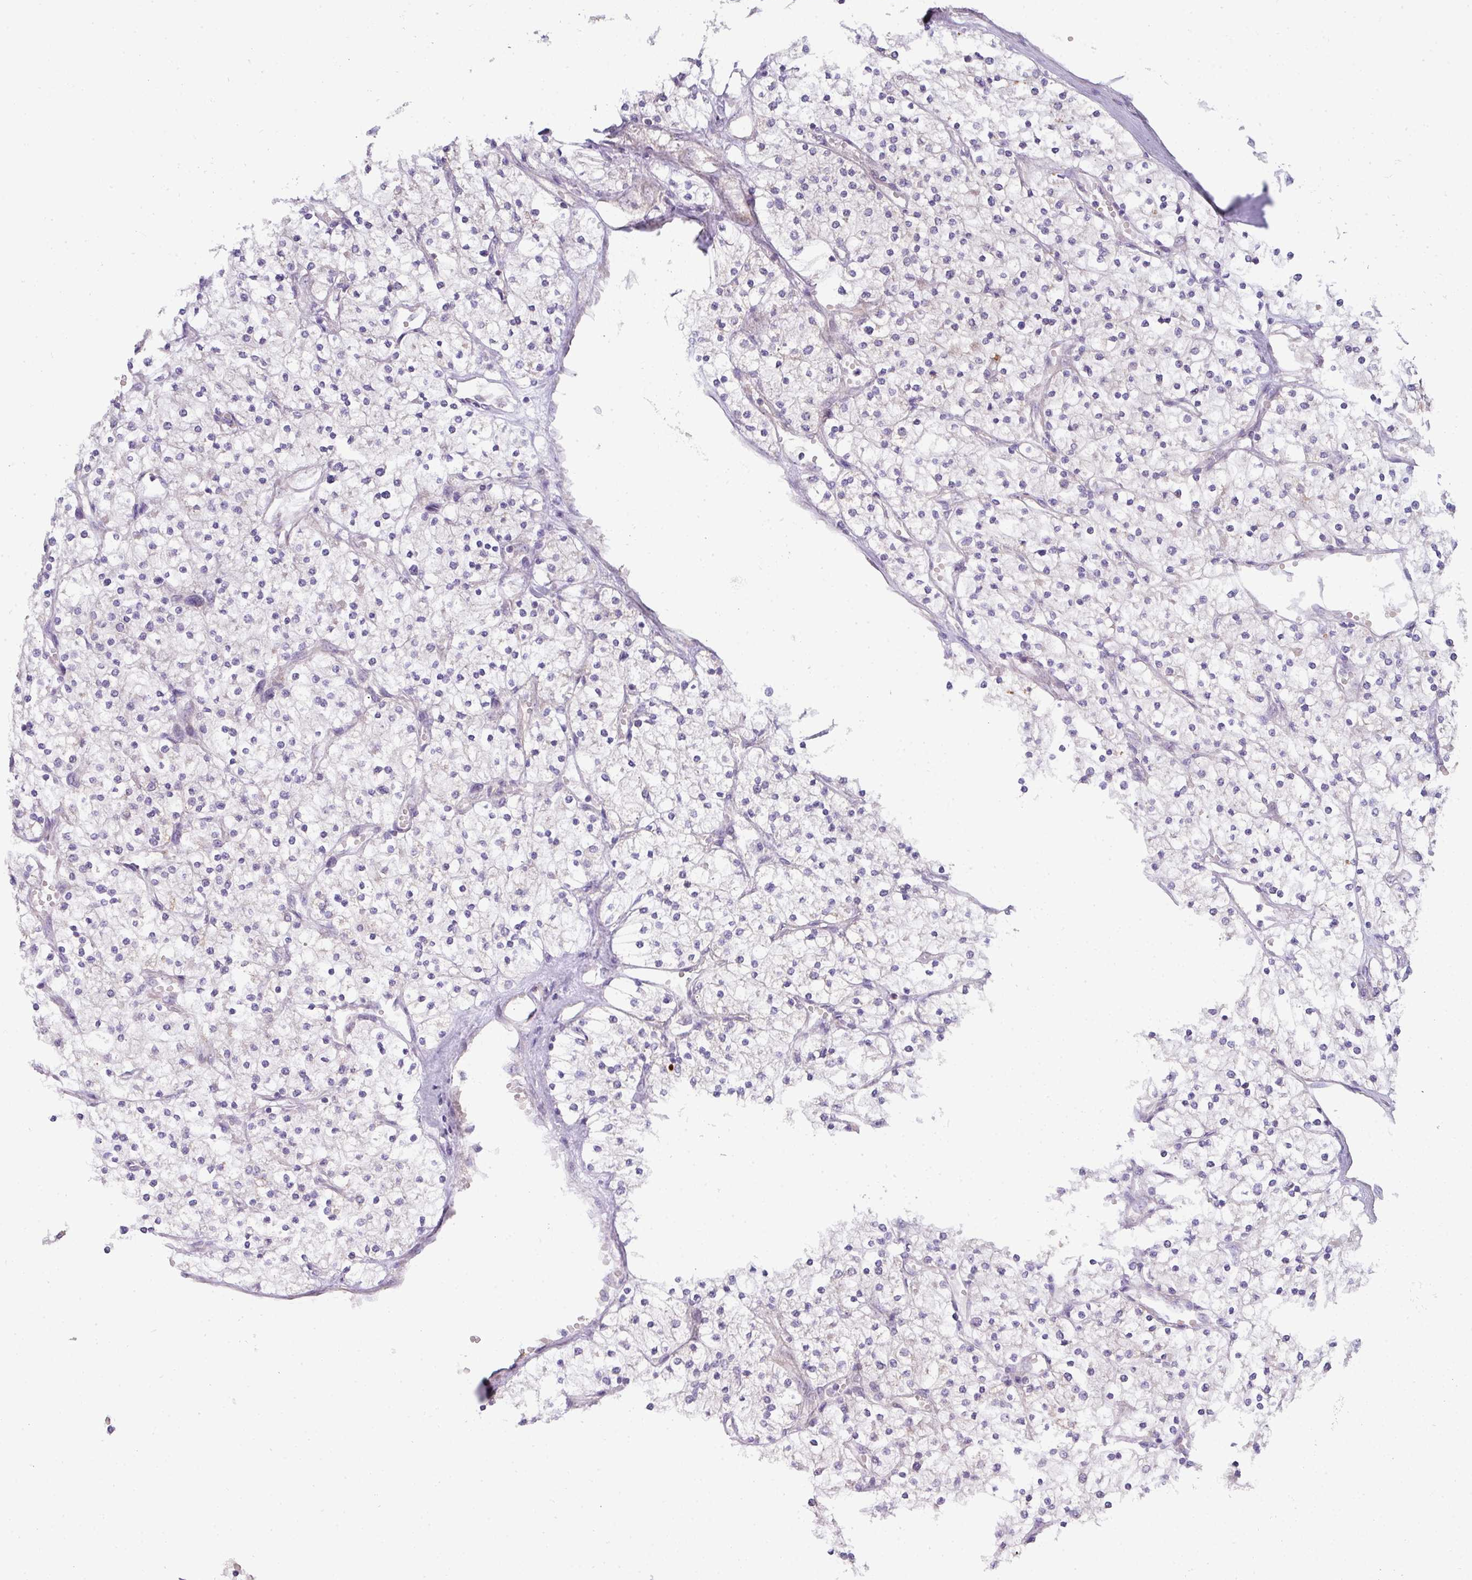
{"staining": {"intensity": "negative", "quantity": "none", "location": "none"}, "tissue": "renal cancer", "cell_type": "Tumor cells", "image_type": "cancer", "snomed": [{"axis": "morphology", "description": "Adenocarcinoma, NOS"}, {"axis": "topography", "description": "Kidney"}], "caption": "The photomicrograph reveals no significant expression in tumor cells of renal cancer (adenocarcinoma).", "gene": "STK35", "patient": {"sex": "male", "age": 80}}